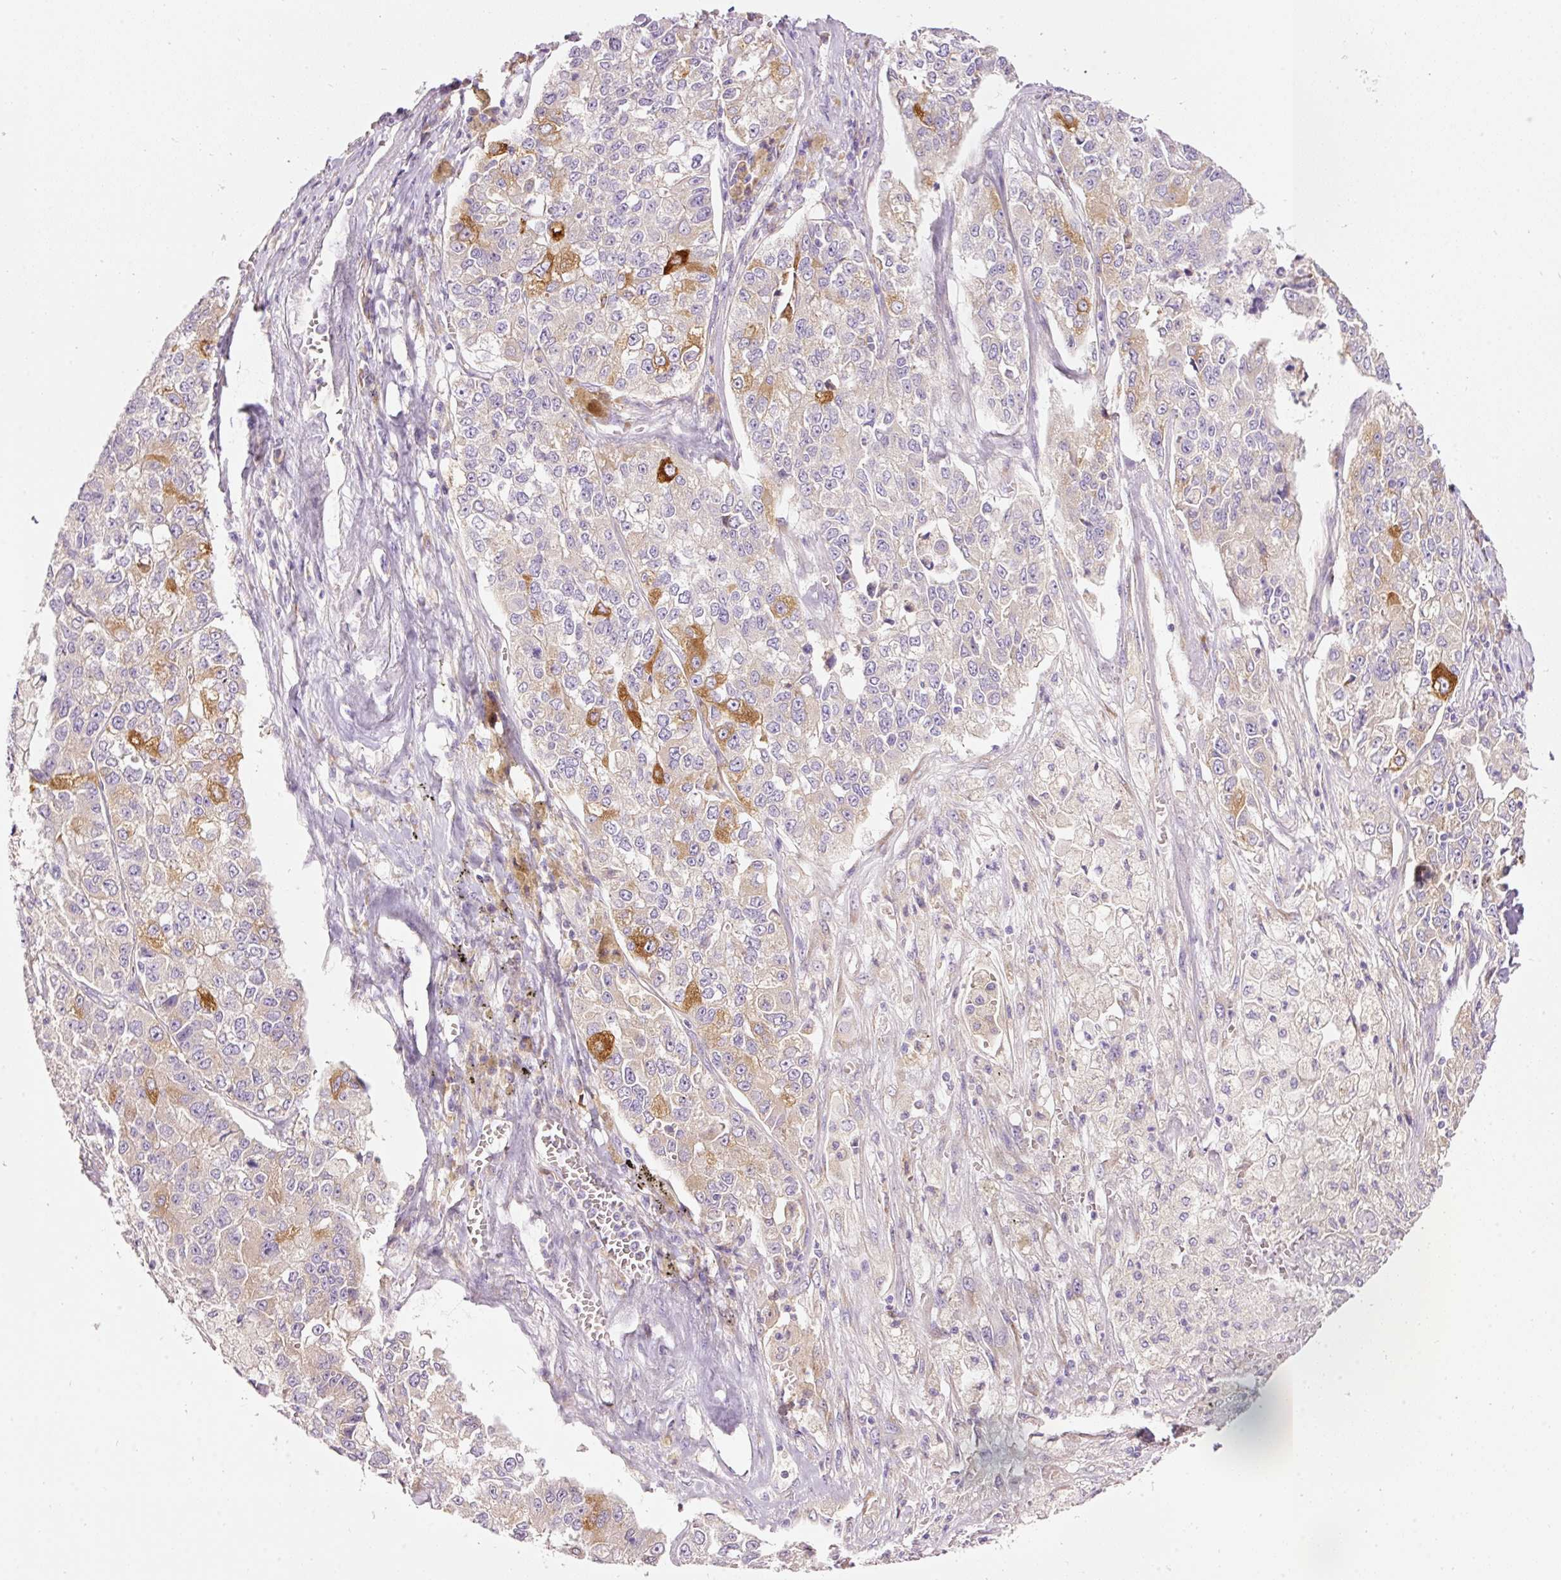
{"staining": {"intensity": "strong", "quantity": "<25%", "location": "cytoplasmic/membranous"}, "tissue": "lung cancer", "cell_type": "Tumor cells", "image_type": "cancer", "snomed": [{"axis": "morphology", "description": "Adenocarcinoma, NOS"}, {"axis": "topography", "description": "Lung"}], "caption": "A medium amount of strong cytoplasmic/membranous expression is present in about <25% of tumor cells in lung cancer tissue. (brown staining indicates protein expression, while blue staining denotes nuclei).", "gene": "RSPO2", "patient": {"sex": "male", "age": 49}}